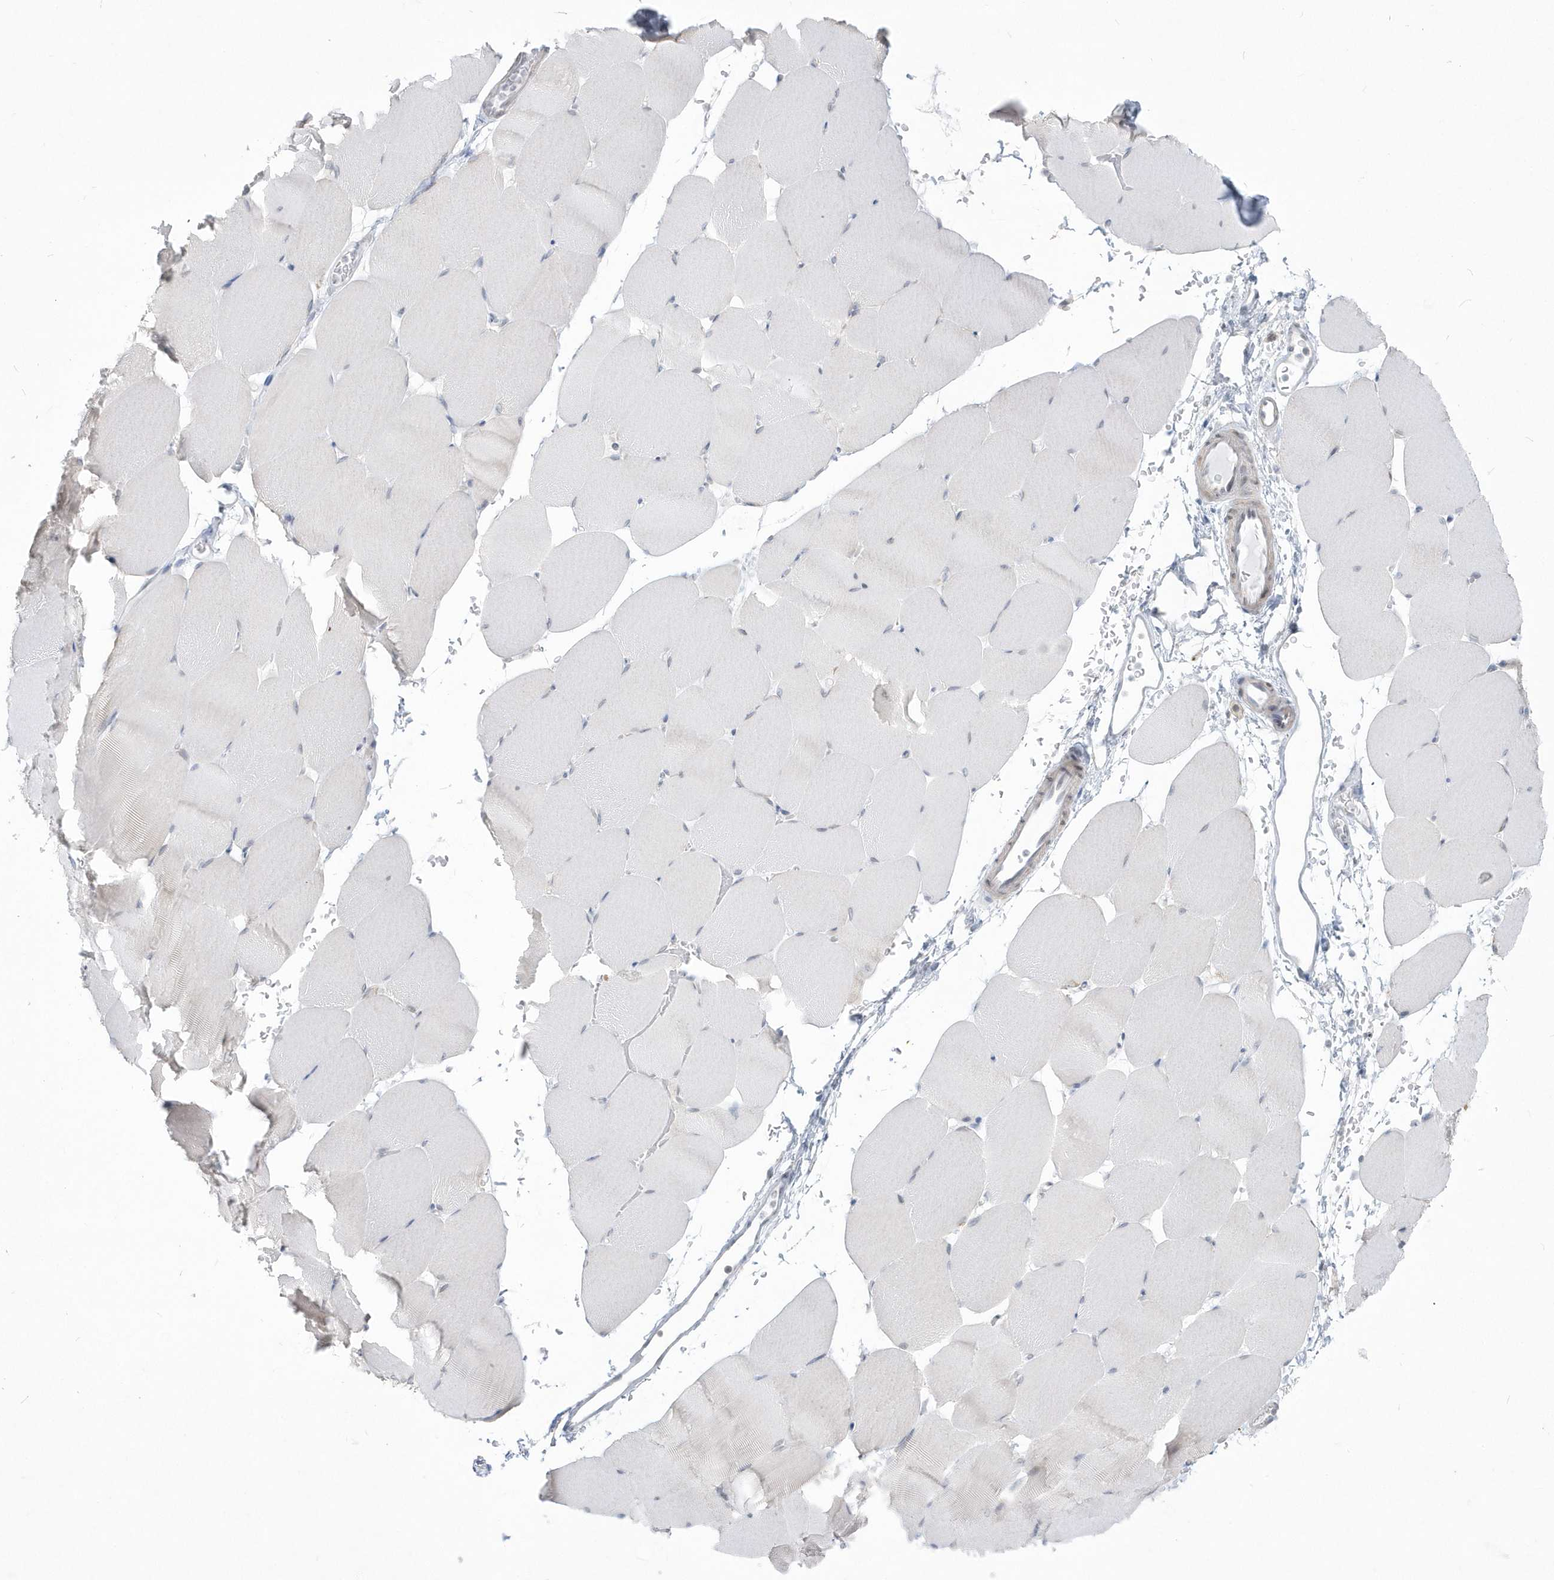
{"staining": {"intensity": "negative", "quantity": "none", "location": "none"}, "tissue": "skeletal muscle", "cell_type": "Myocytes", "image_type": "normal", "snomed": [{"axis": "morphology", "description": "Normal tissue, NOS"}, {"axis": "topography", "description": "Skeletal muscle"}, {"axis": "topography", "description": "Parathyroid gland"}], "caption": "DAB (3,3'-diaminobenzidine) immunohistochemical staining of unremarkable skeletal muscle demonstrates no significant expression in myocytes.", "gene": "PCBD1", "patient": {"sex": "female", "age": 37}}